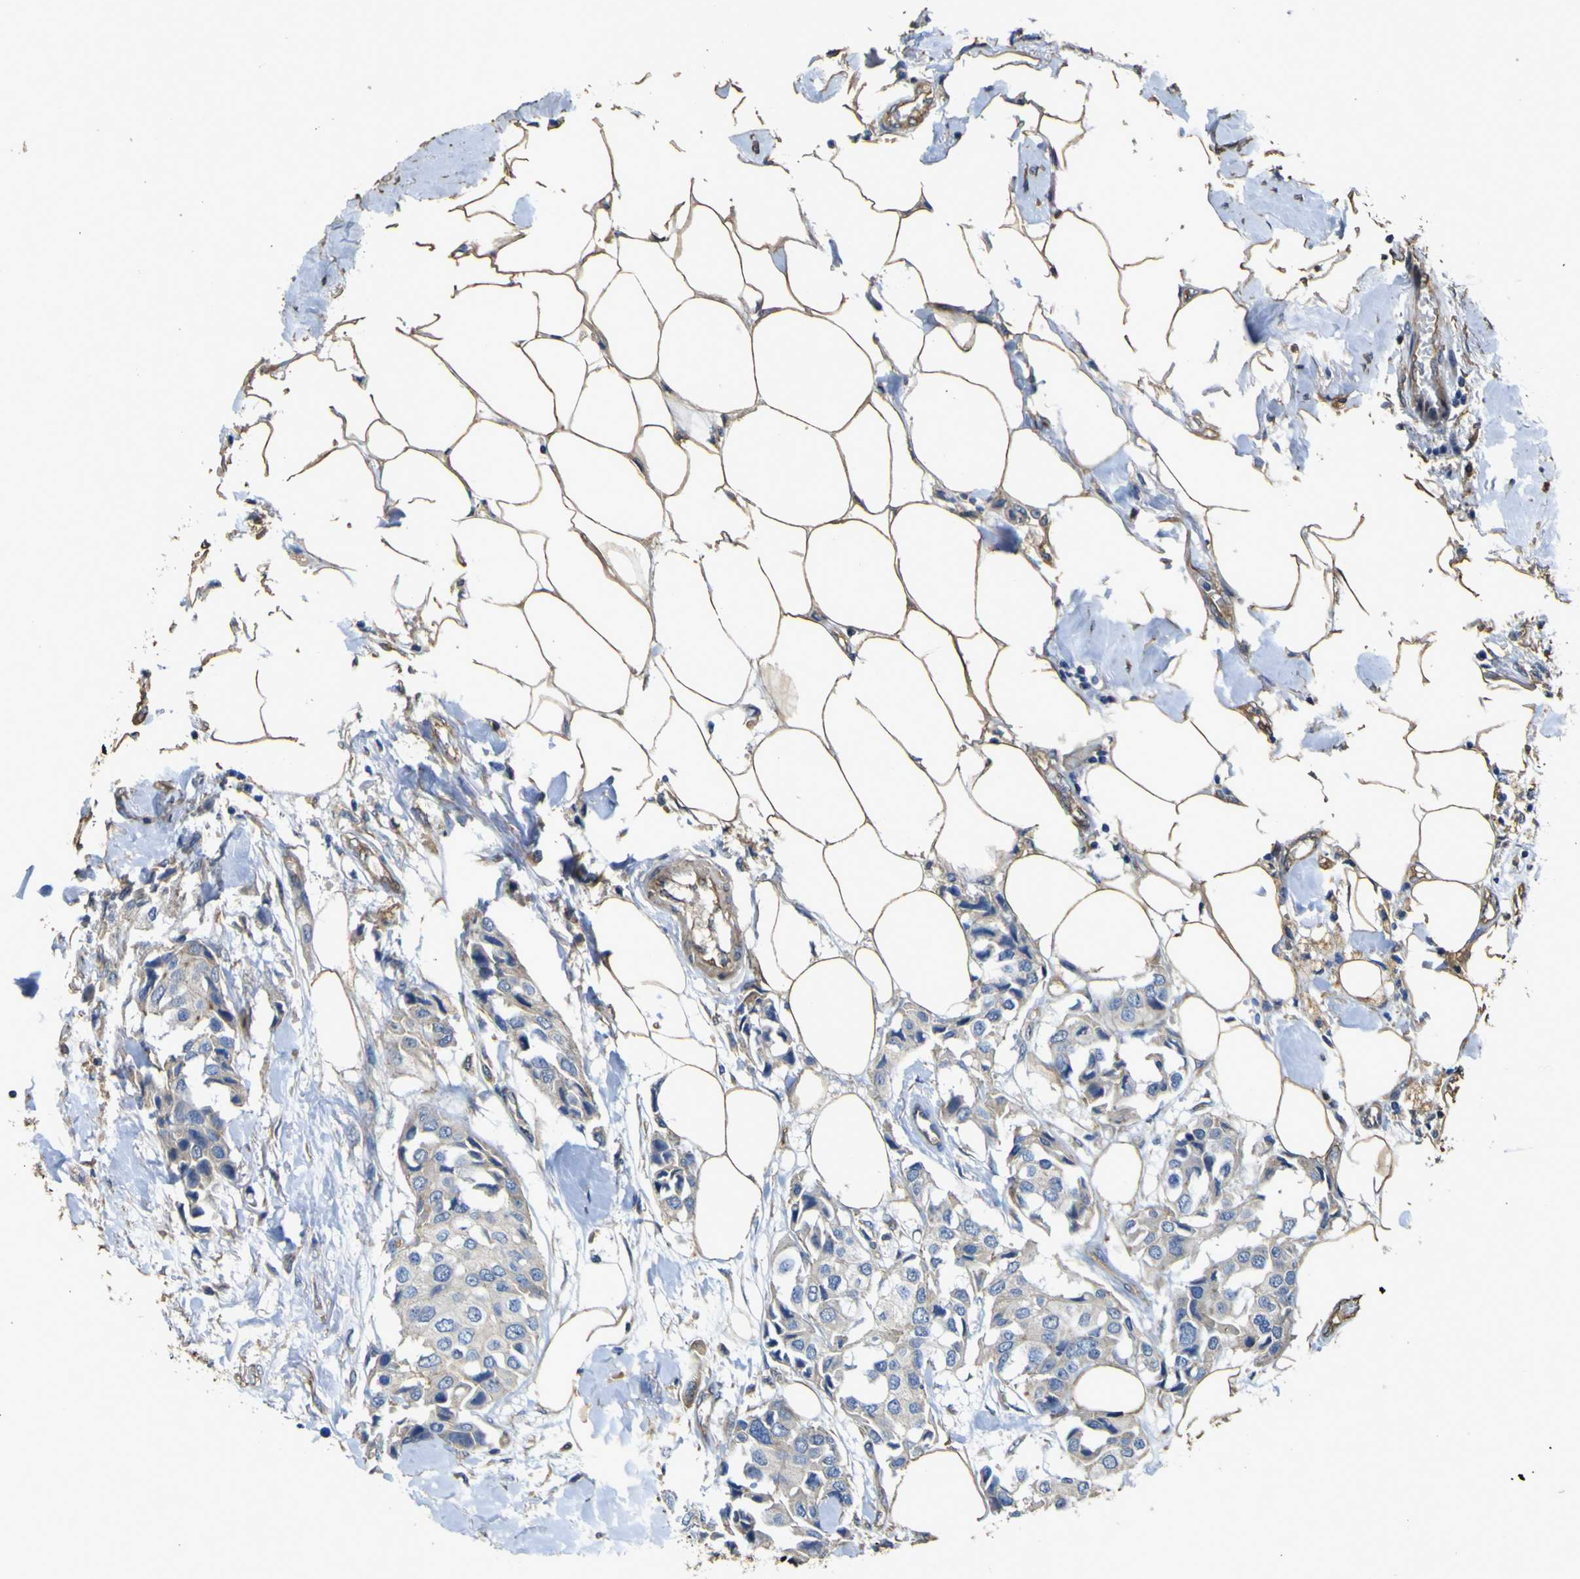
{"staining": {"intensity": "weak", "quantity": ">75%", "location": "cytoplasmic/membranous"}, "tissue": "breast cancer", "cell_type": "Tumor cells", "image_type": "cancer", "snomed": [{"axis": "morphology", "description": "Duct carcinoma"}, {"axis": "topography", "description": "Breast"}], "caption": "IHC (DAB) staining of invasive ductal carcinoma (breast) displays weak cytoplasmic/membranous protein staining in approximately >75% of tumor cells.", "gene": "TNFSF15", "patient": {"sex": "female", "age": 80}}